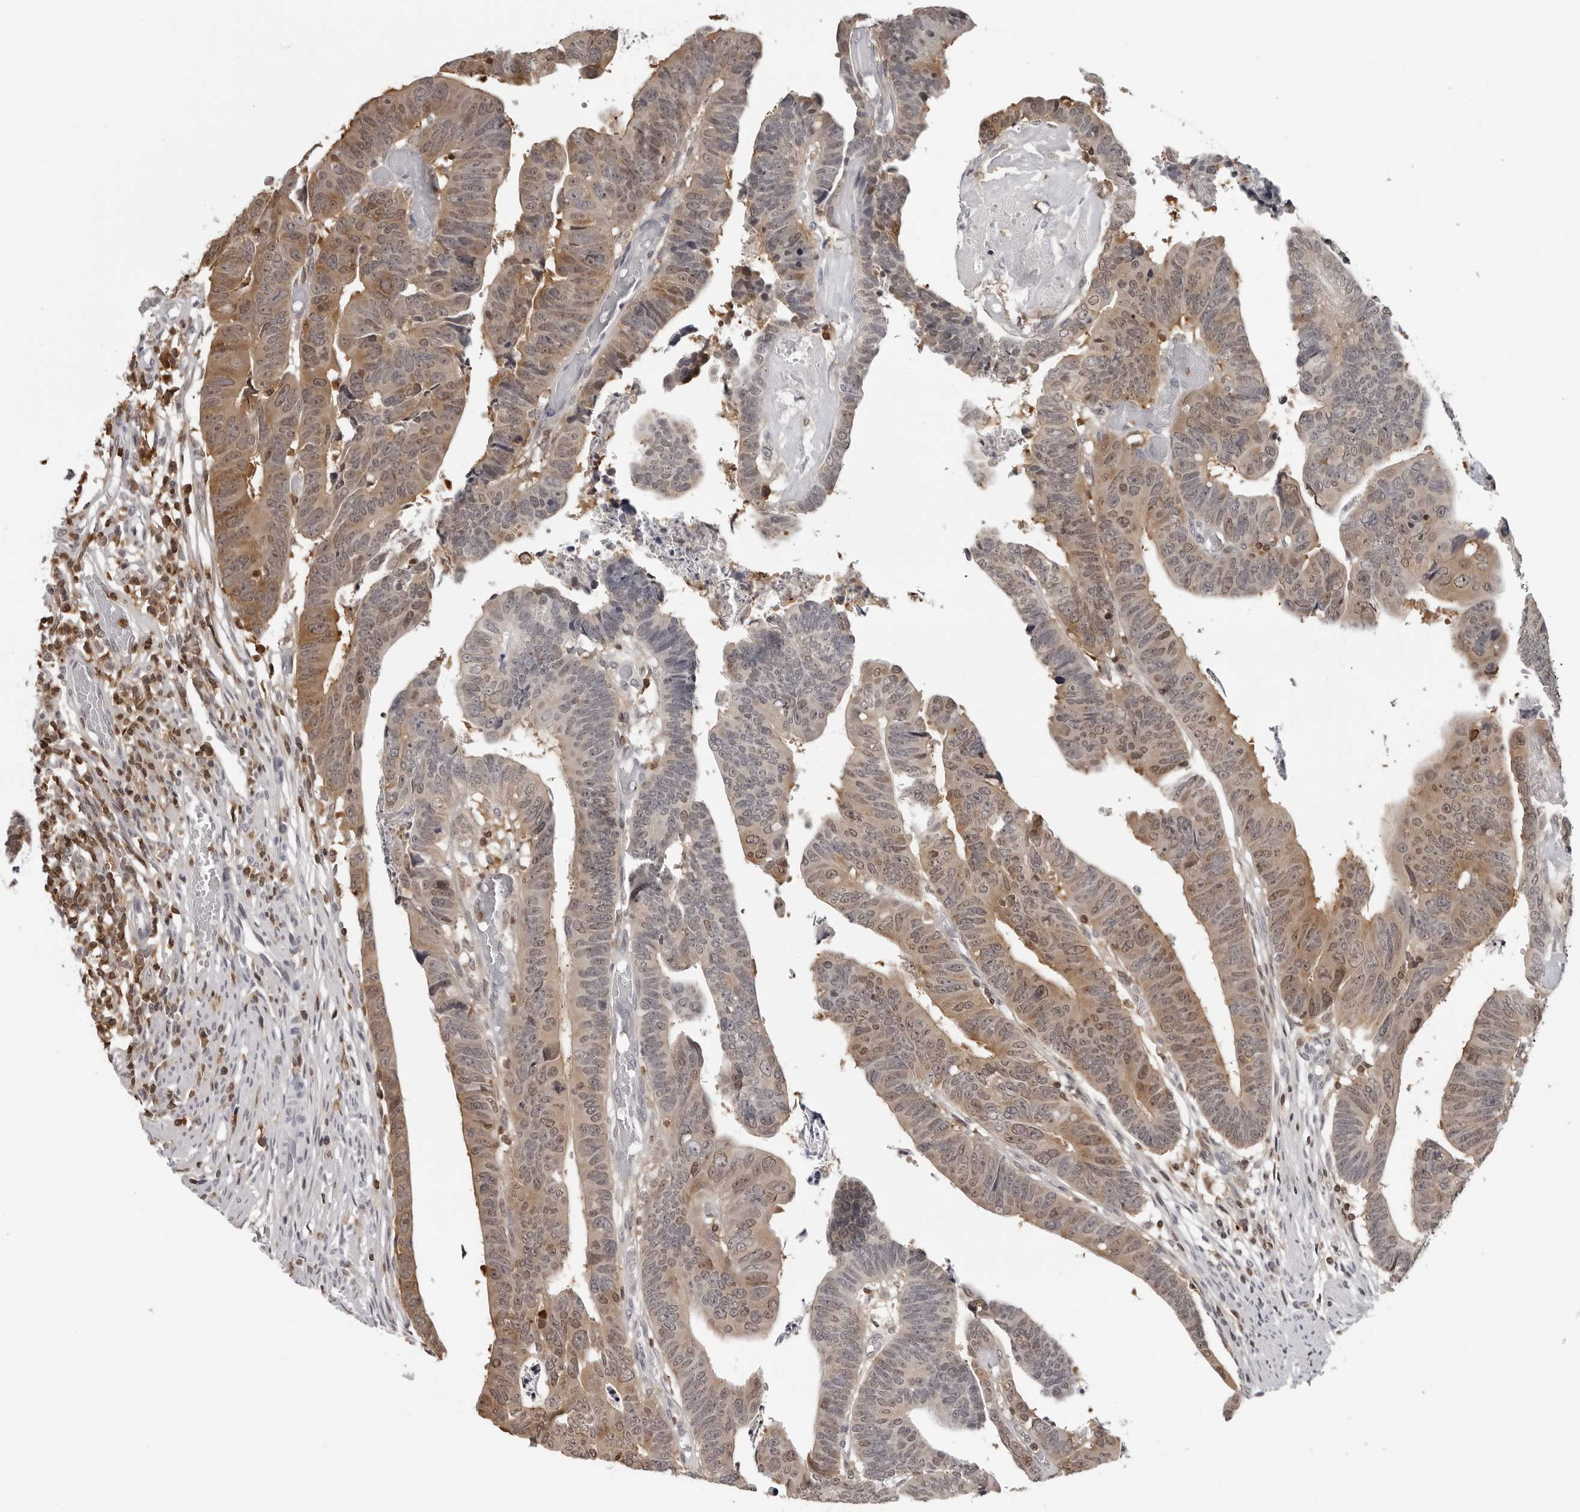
{"staining": {"intensity": "moderate", "quantity": ">75%", "location": "cytoplasmic/membranous,nuclear"}, "tissue": "colorectal cancer", "cell_type": "Tumor cells", "image_type": "cancer", "snomed": [{"axis": "morphology", "description": "Adenocarcinoma, NOS"}, {"axis": "topography", "description": "Rectum"}], "caption": "IHC photomicrograph of neoplastic tissue: human adenocarcinoma (colorectal) stained using immunohistochemistry displays medium levels of moderate protein expression localized specifically in the cytoplasmic/membranous and nuclear of tumor cells, appearing as a cytoplasmic/membranous and nuclear brown color.", "gene": "HSPH1", "patient": {"sex": "female", "age": 65}}